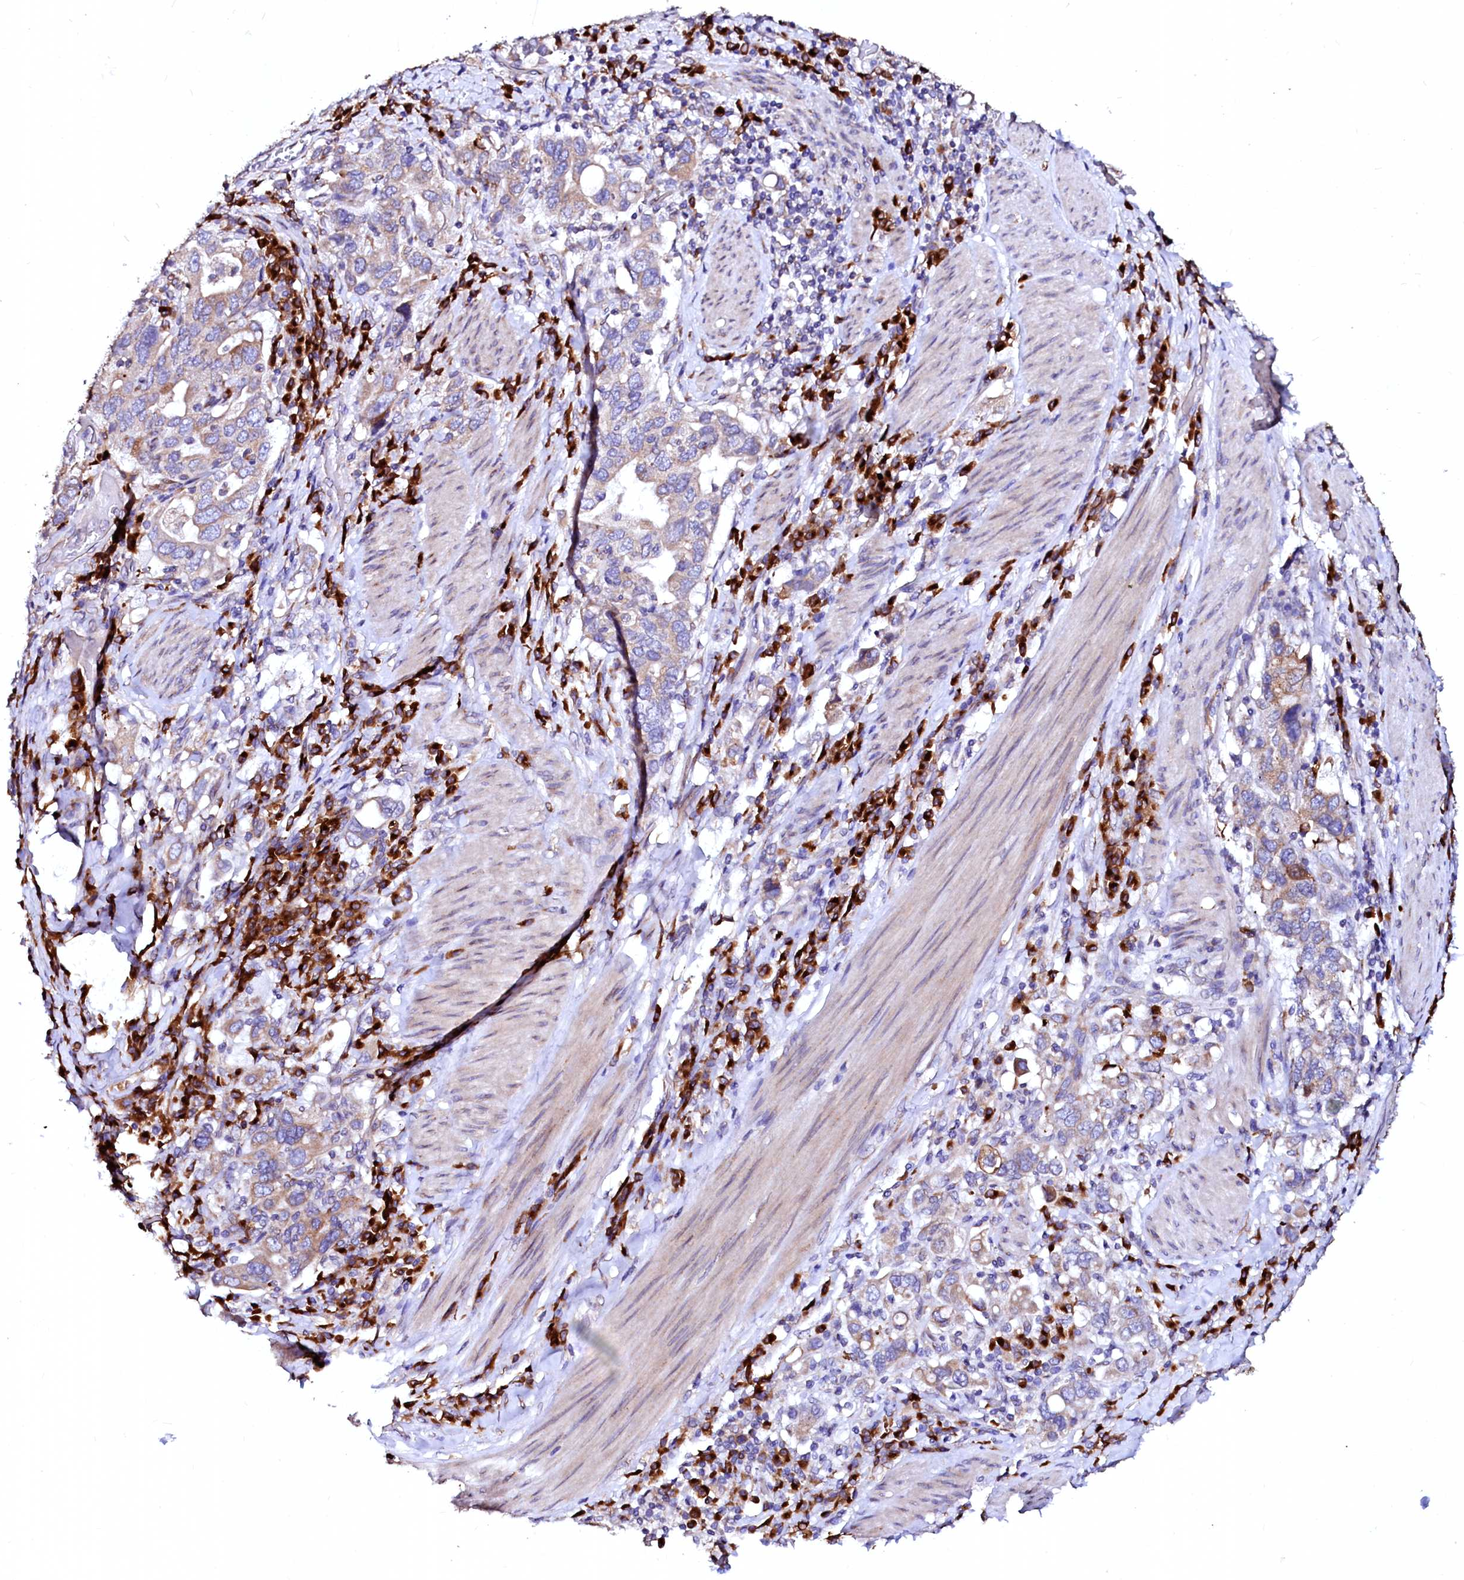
{"staining": {"intensity": "moderate", "quantity": "25%-75%", "location": "cytoplasmic/membranous"}, "tissue": "stomach cancer", "cell_type": "Tumor cells", "image_type": "cancer", "snomed": [{"axis": "morphology", "description": "Adenocarcinoma, NOS"}, {"axis": "topography", "description": "Stomach, upper"}], "caption": "Stomach adenocarcinoma stained with DAB (3,3'-diaminobenzidine) IHC exhibits medium levels of moderate cytoplasmic/membranous expression in about 25%-75% of tumor cells.", "gene": "LMAN1", "patient": {"sex": "male", "age": 62}}